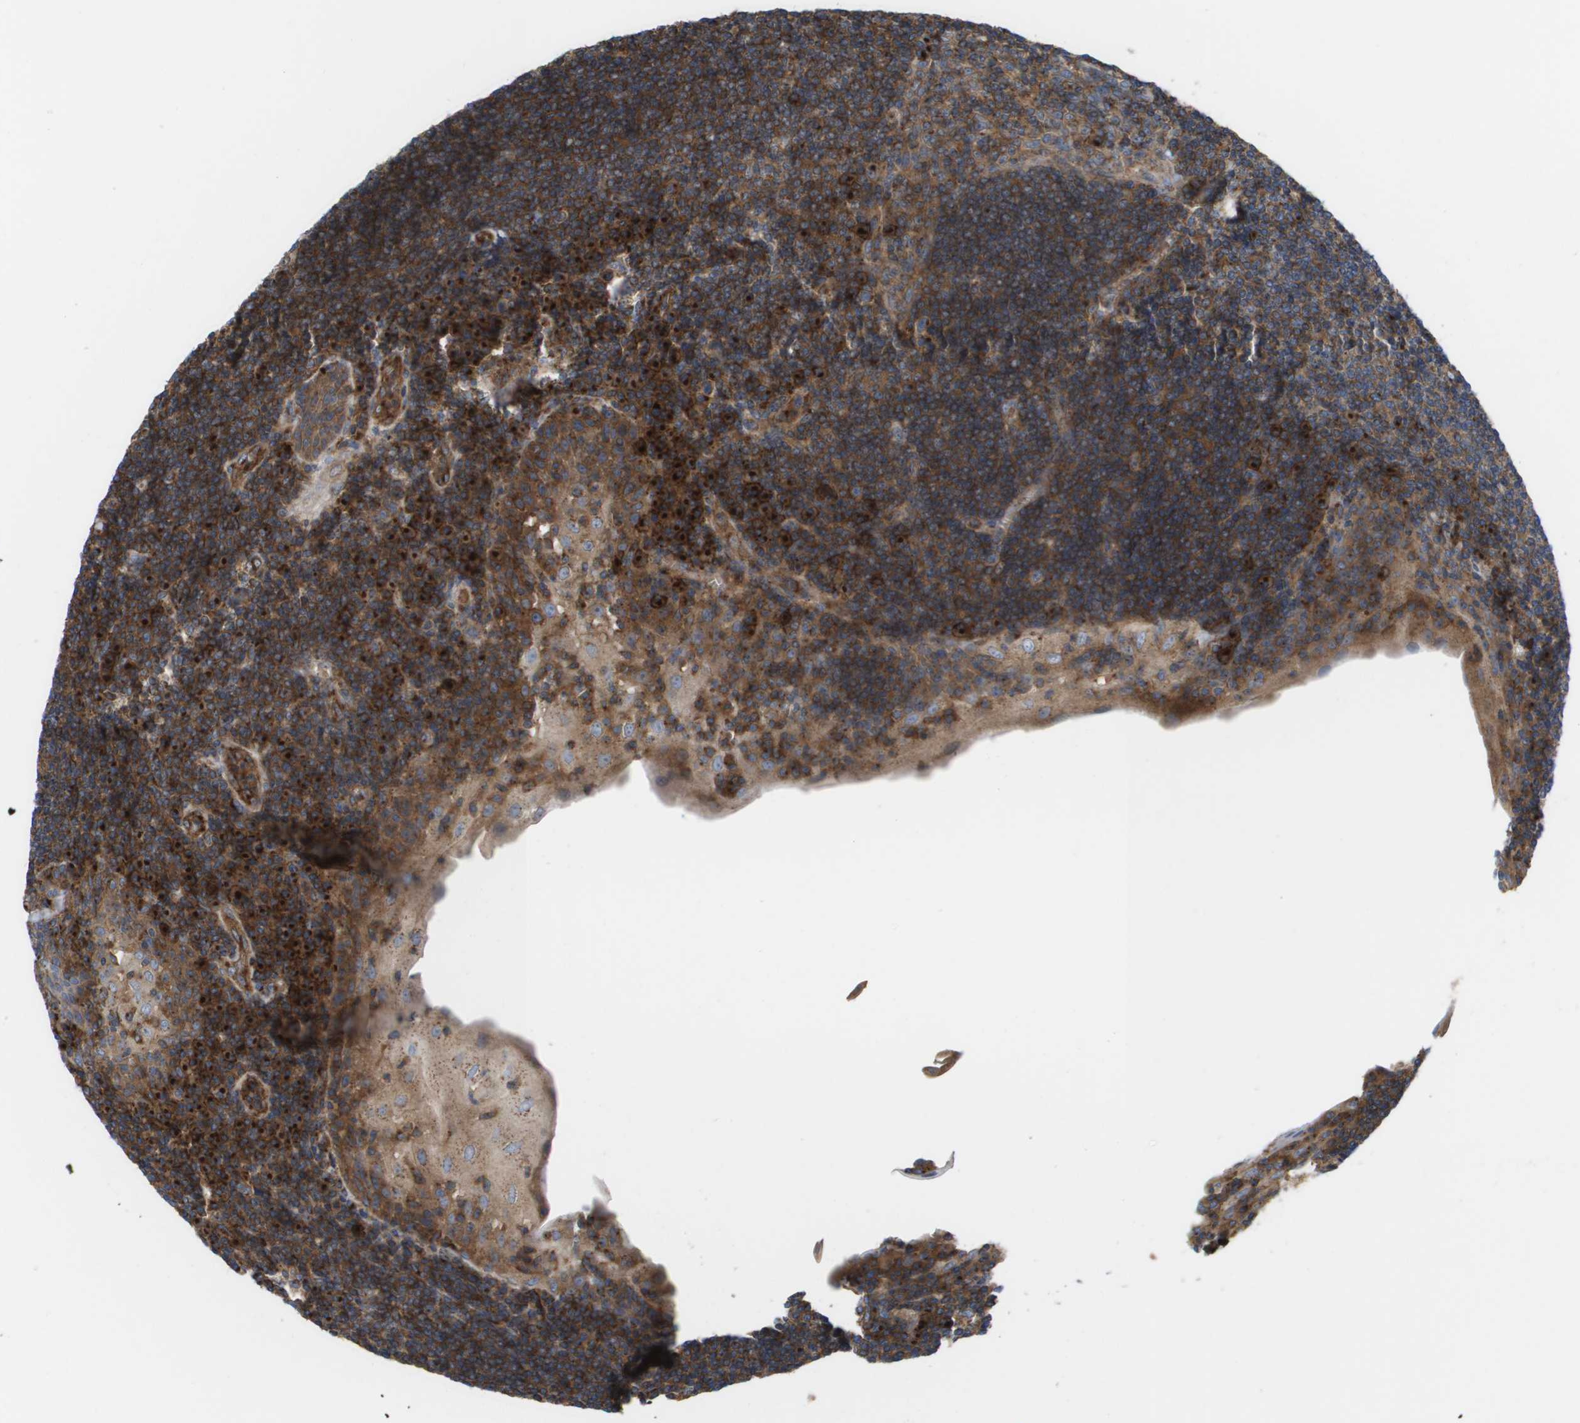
{"staining": {"intensity": "moderate", "quantity": ">75%", "location": "cytoplasmic/membranous"}, "tissue": "tonsil", "cell_type": "Germinal center cells", "image_type": "normal", "snomed": [{"axis": "morphology", "description": "Normal tissue, NOS"}, {"axis": "topography", "description": "Tonsil"}], "caption": "This micrograph demonstrates IHC staining of normal human tonsil, with medium moderate cytoplasmic/membranous expression in about >75% of germinal center cells.", "gene": "BST2", "patient": {"sex": "male", "age": 37}}